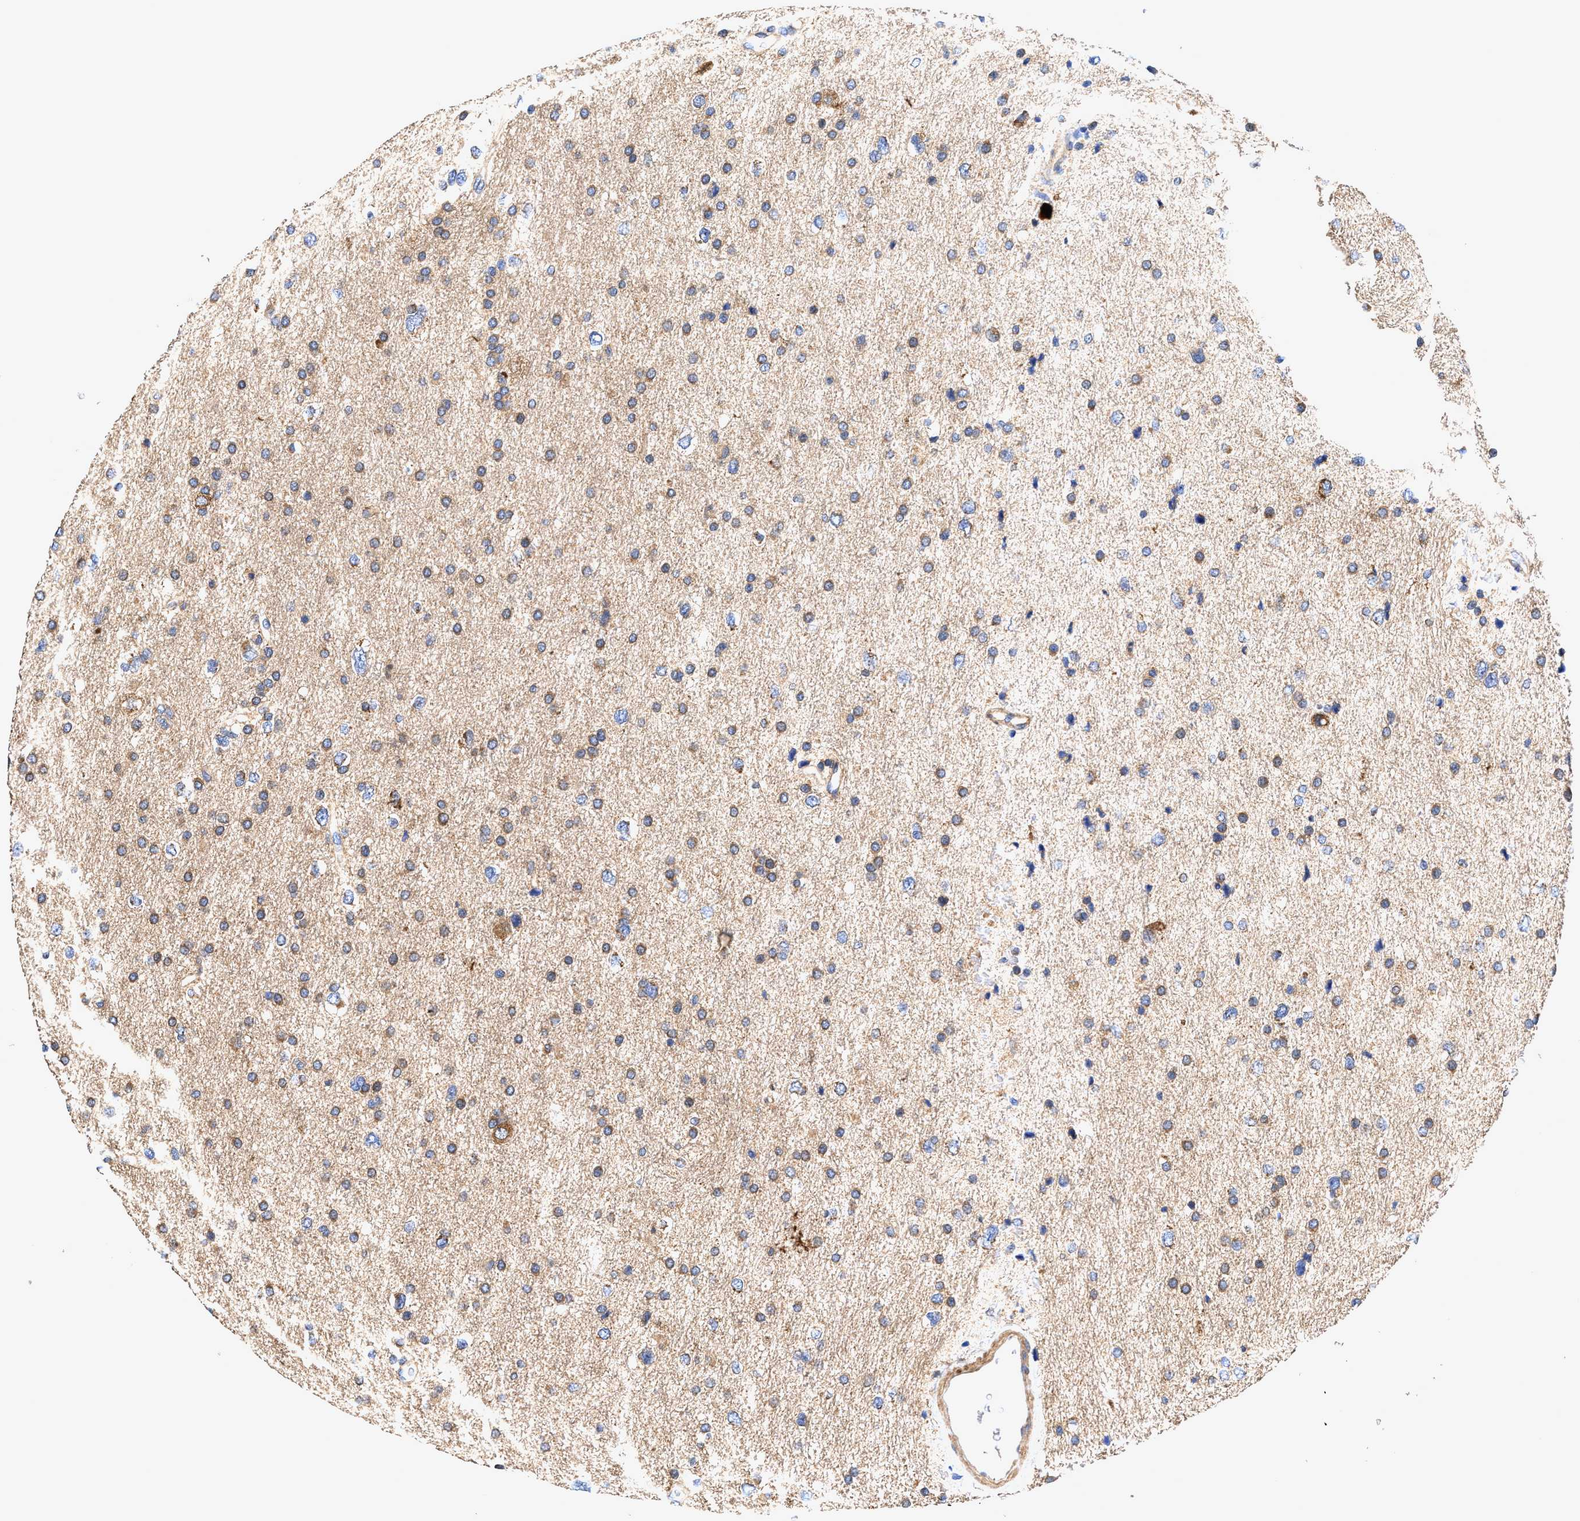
{"staining": {"intensity": "weak", "quantity": ">75%", "location": "cytoplasmic/membranous"}, "tissue": "glioma", "cell_type": "Tumor cells", "image_type": "cancer", "snomed": [{"axis": "morphology", "description": "Glioma, malignant, Low grade"}, {"axis": "topography", "description": "Brain"}], "caption": "A brown stain shows weak cytoplasmic/membranous positivity of a protein in glioma tumor cells.", "gene": "EFNA4", "patient": {"sex": "female", "age": 37}}